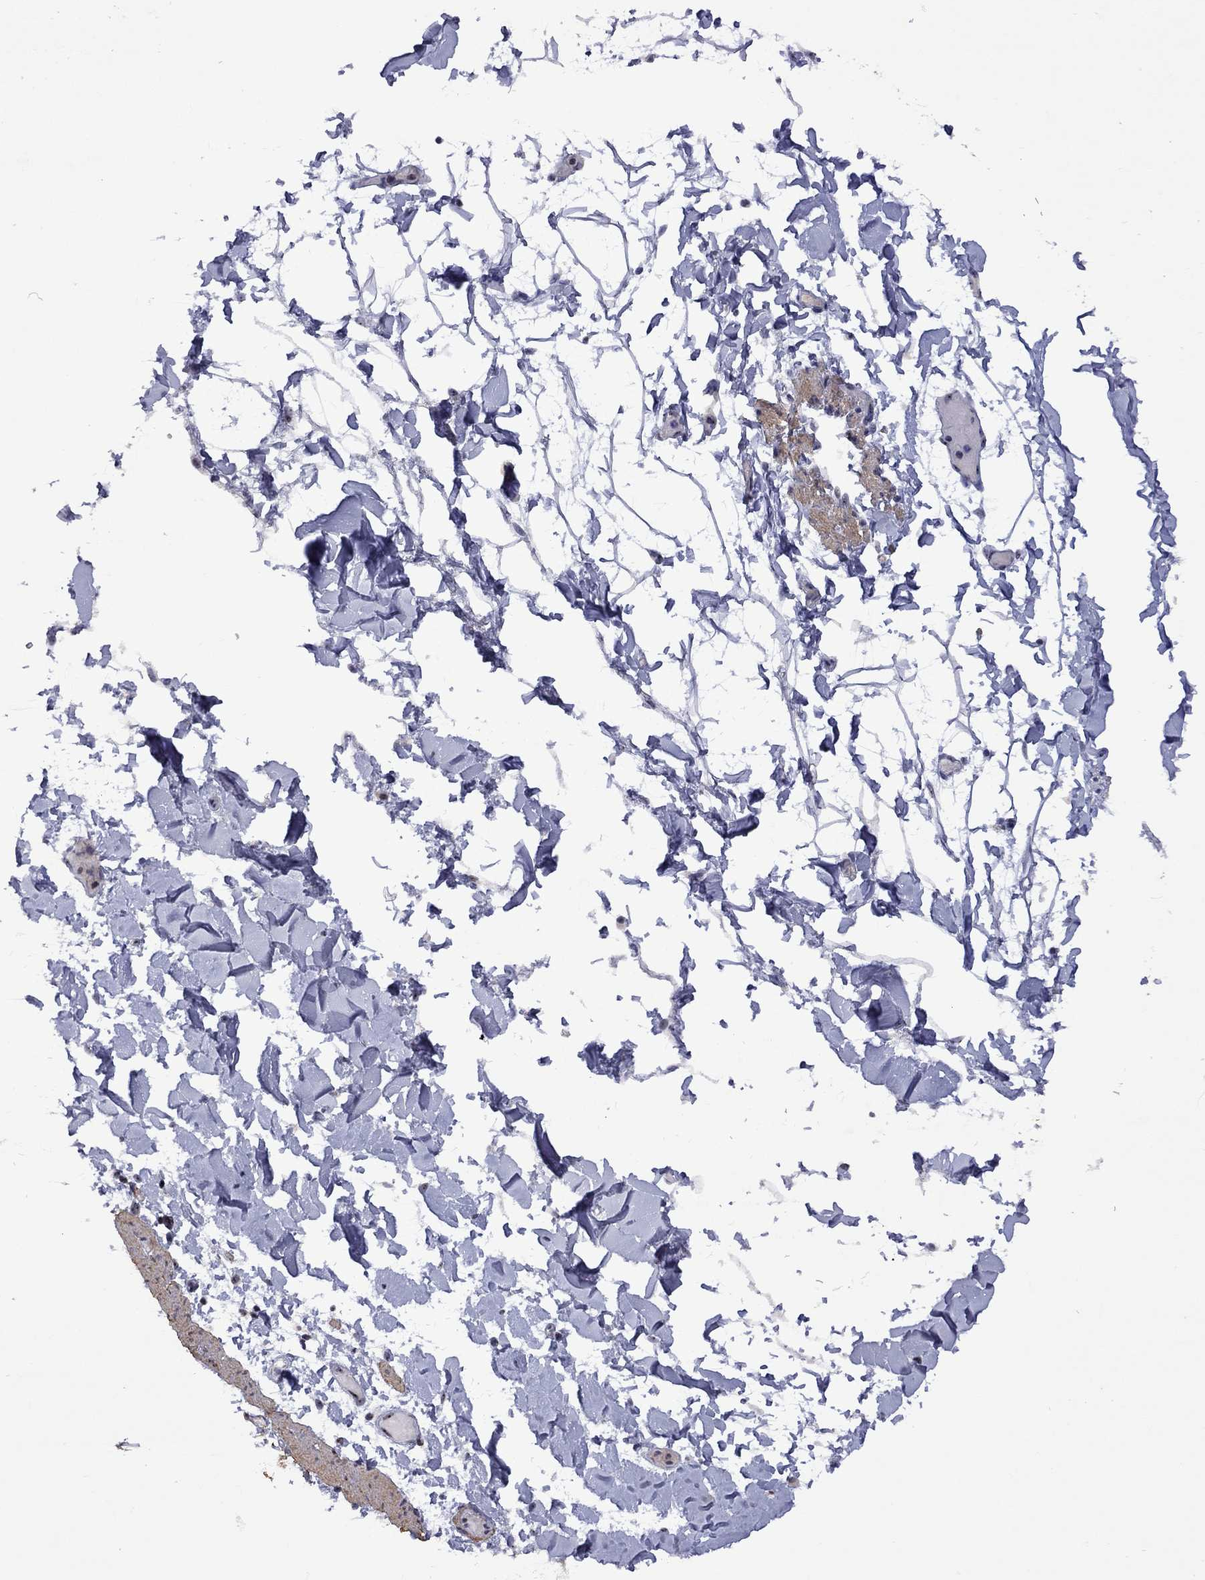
{"staining": {"intensity": "moderate", "quantity": "<25%", "location": "cytoplasmic/membranous"}, "tissue": "adipose tissue", "cell_type": "Adipocytes", "image_type": "normal", "snomed": [{"axis": "morphology", "description": "Normal tissue, NOS"}, {"axis": "topography", "description": "Gallbladder"}, {"axis": "topography", "description": "Peripheral nerve tissue"}], "caption": "Normal adipose tissue displays moderate cytoplasmic/membranous positivity in about <25% of adipocytes.", "gene": "SPOUT1", "patient": {"sex": "female", "age": 45}}